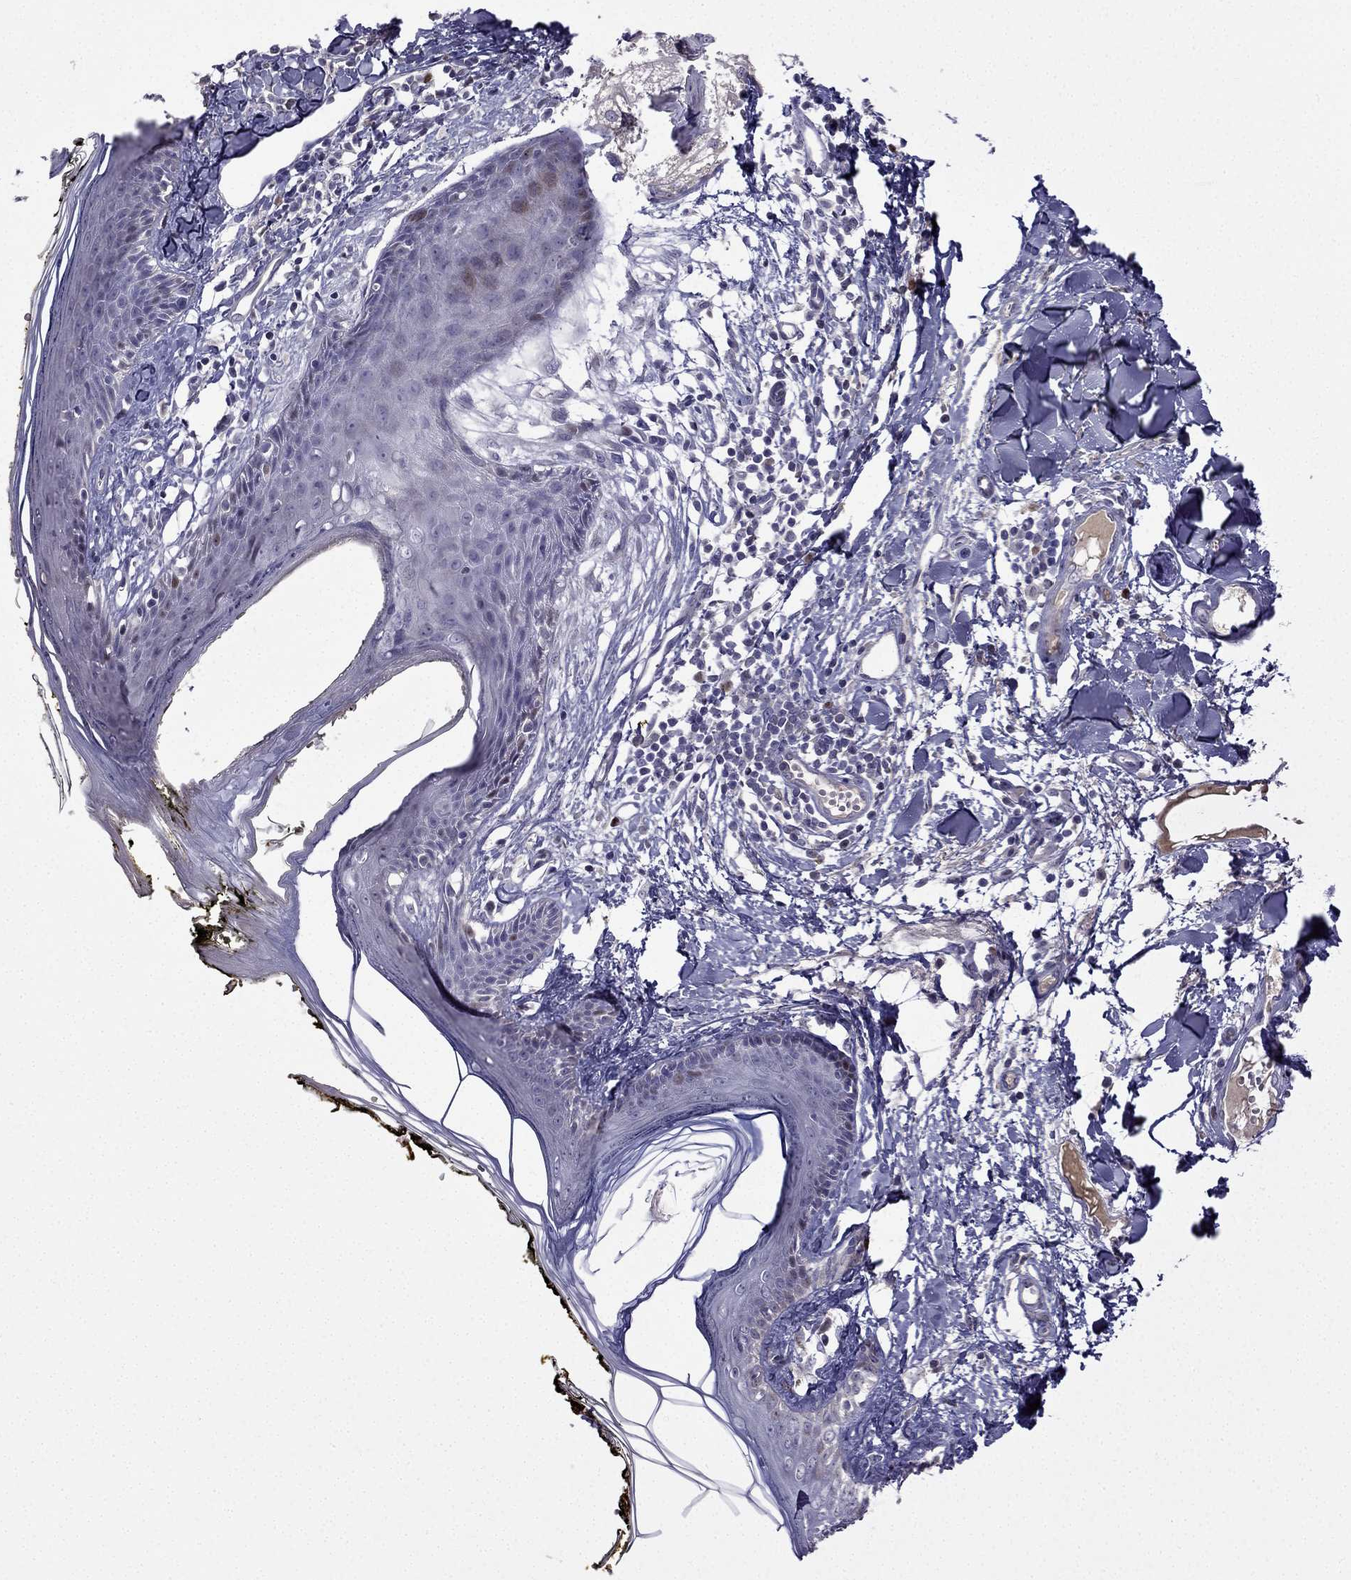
{"staining": {"intensity": "negative", "quantity": "none", "location": "none"}, "tissue": "skin", "cell_type": "Fibroblasts", "image_type": "normal", "snomed": [{"axis": "morphology", "description": "Normal tissue, NOS"}, {"axis": "topography", "description": "Skin"}], "caption": "Human skin stained for a protein using IHC shows no positivity in fibroblasts.", "gene": "UHRF1", "patient": {"sex": "male", "age": 76}}